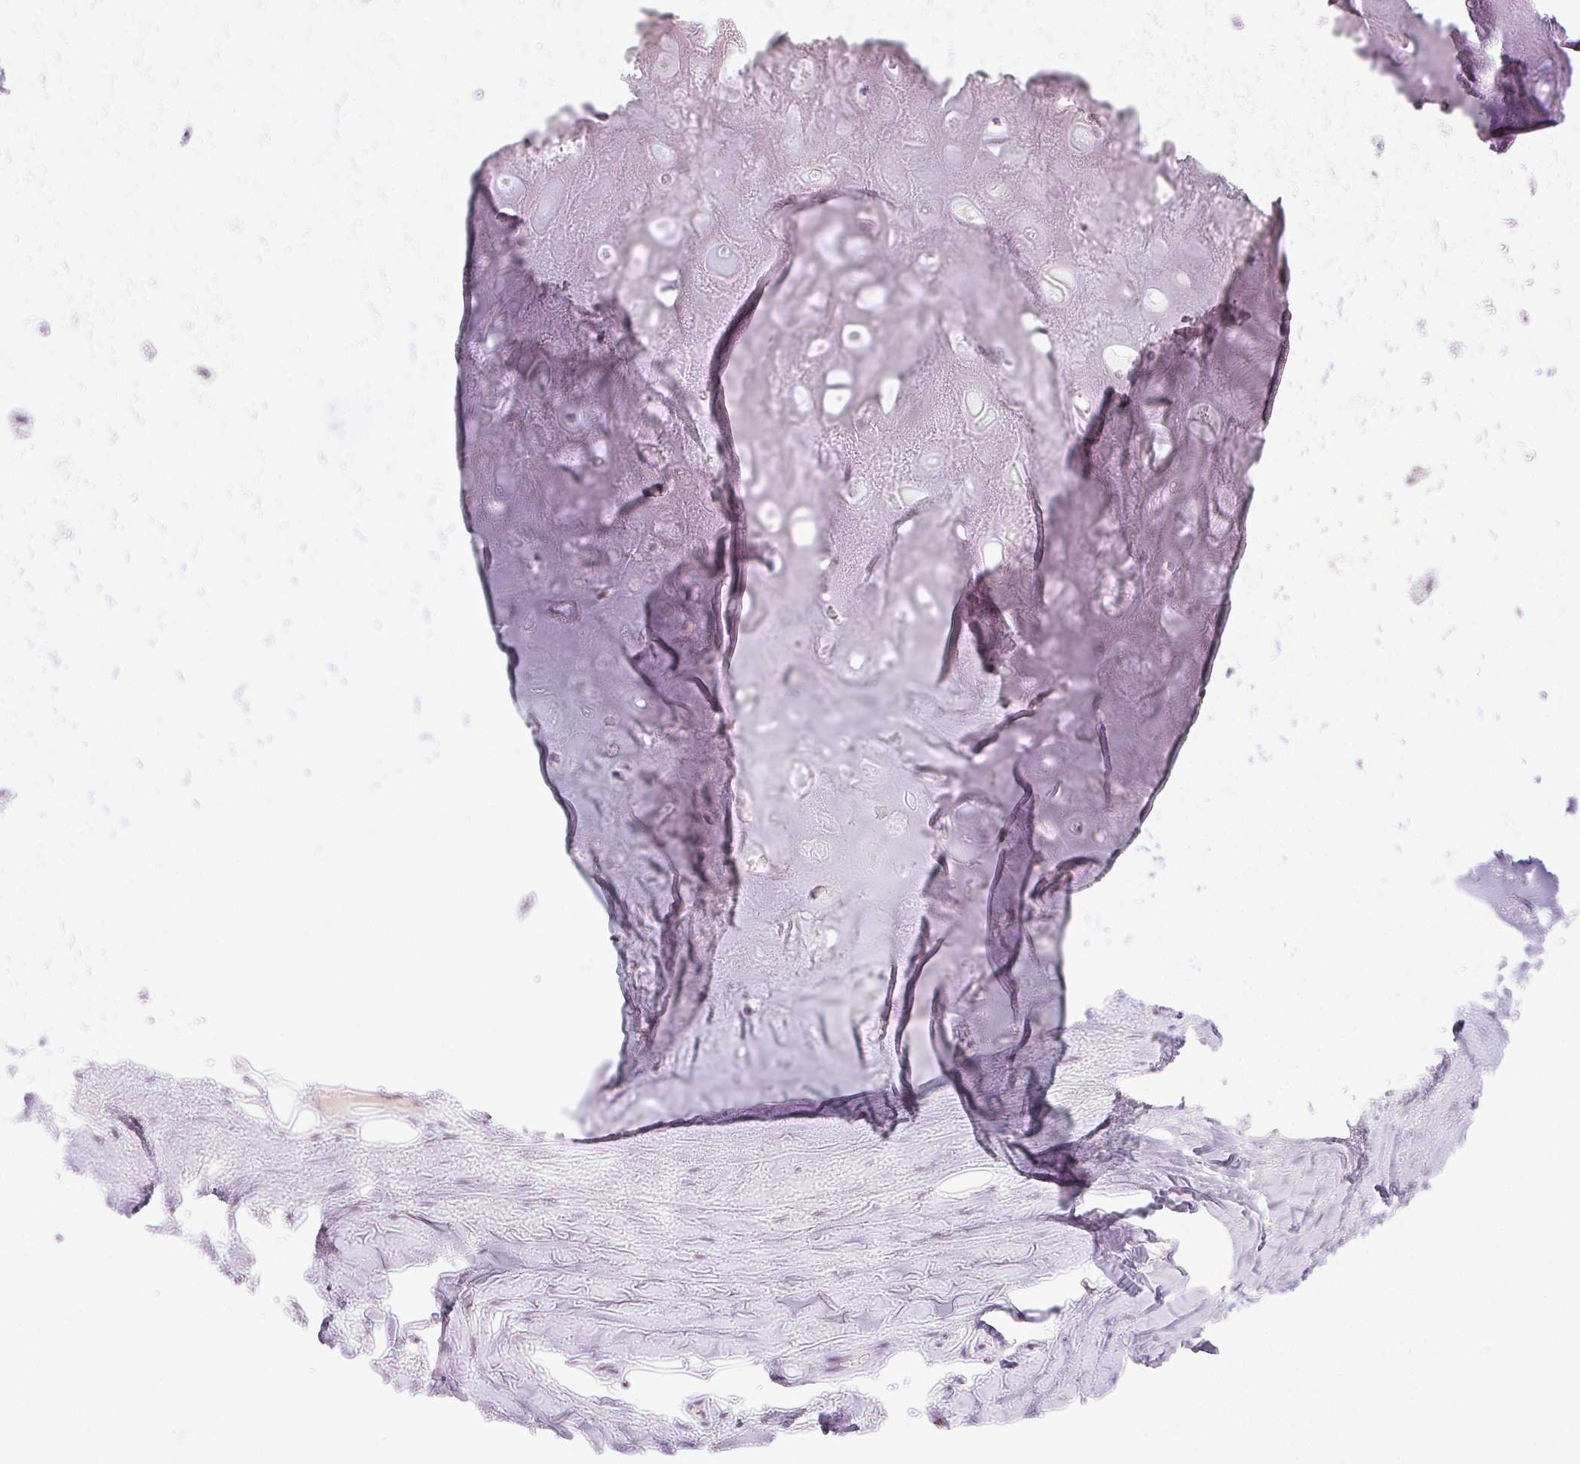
{"staining": {"intensity": "negative", "quantity": "none", "location": "none"}, "tissue": "soft tissue", "cell_type": "Chondrocytes", "image_type": "normal", "snomed": [{"axis": "morphology", "description": "Normal tissue, NOS"}, {"axis": "topography", "description": "Cartilage tissue"}], "caption": "The micrograph shows no significant positivity in chondrocytes of soft tissue. (DAB (3,3'-diaminobenzidine) immunohistochemistry visualized using brightfield microscopy, high magnification).", "gene": "BPIFB2", "patient": {"sex": "male", "age": 57}}